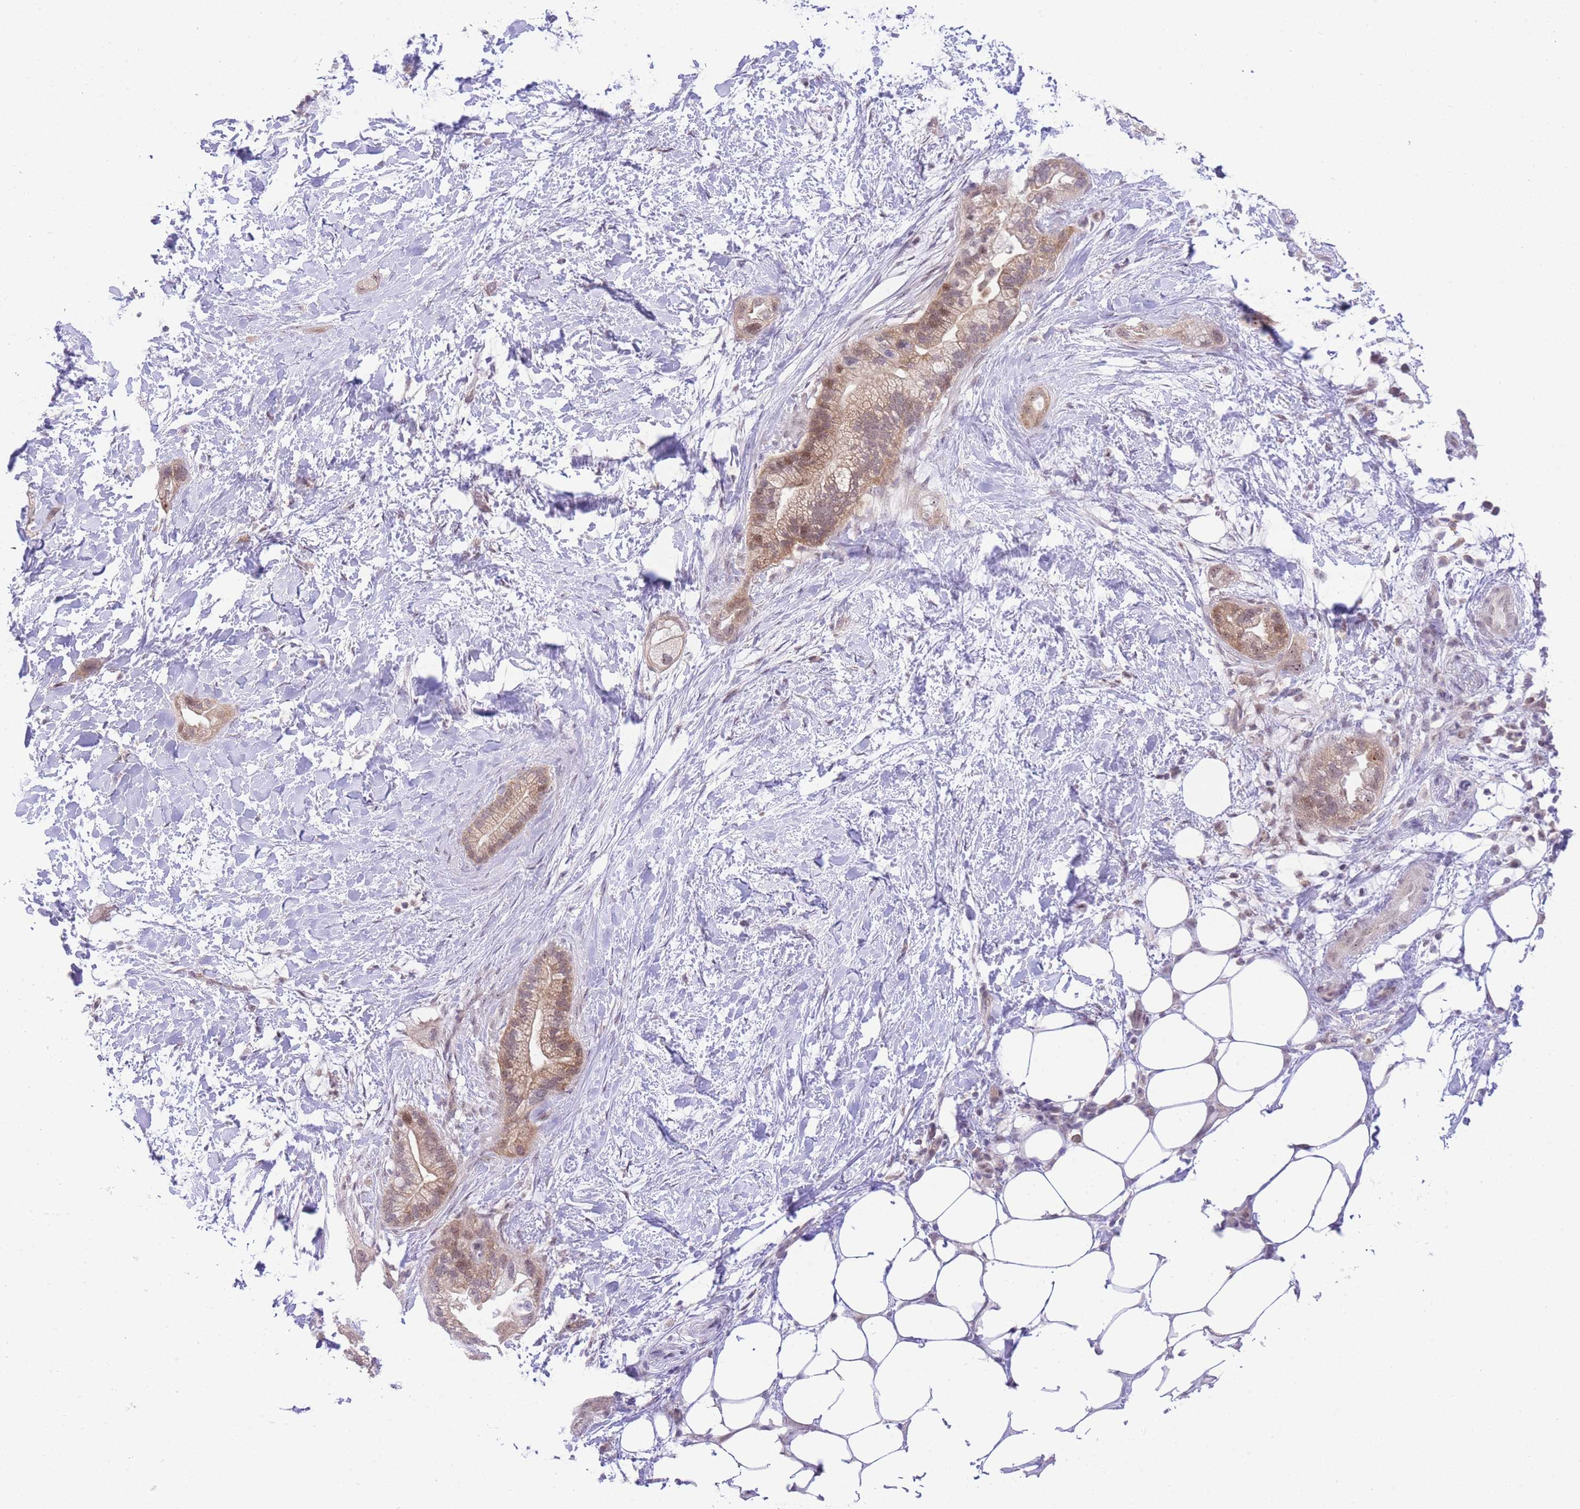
{"staining": {"intensity": "moderate", "quantity": ">75%", "location": "cytoplasmic/membranous"}, "tissue": "pancreatic cancer", "cell_type": "Tumor cells", "image_type": "cancer", "snomed": [{"axis": "morphology", "description": "Adenocarcinoma, NOS"}, {"axis": "topography", "description": "Pancreas"}], "caption": "Immunohistochemistry (IHC) (DAB) staining of pancreatic cancer shows moderate cytoplasmic/membranous protein expression in about >75% of tumor cells.", "gene": "STK39", "patient": {"sex": "male", "age": 44}}